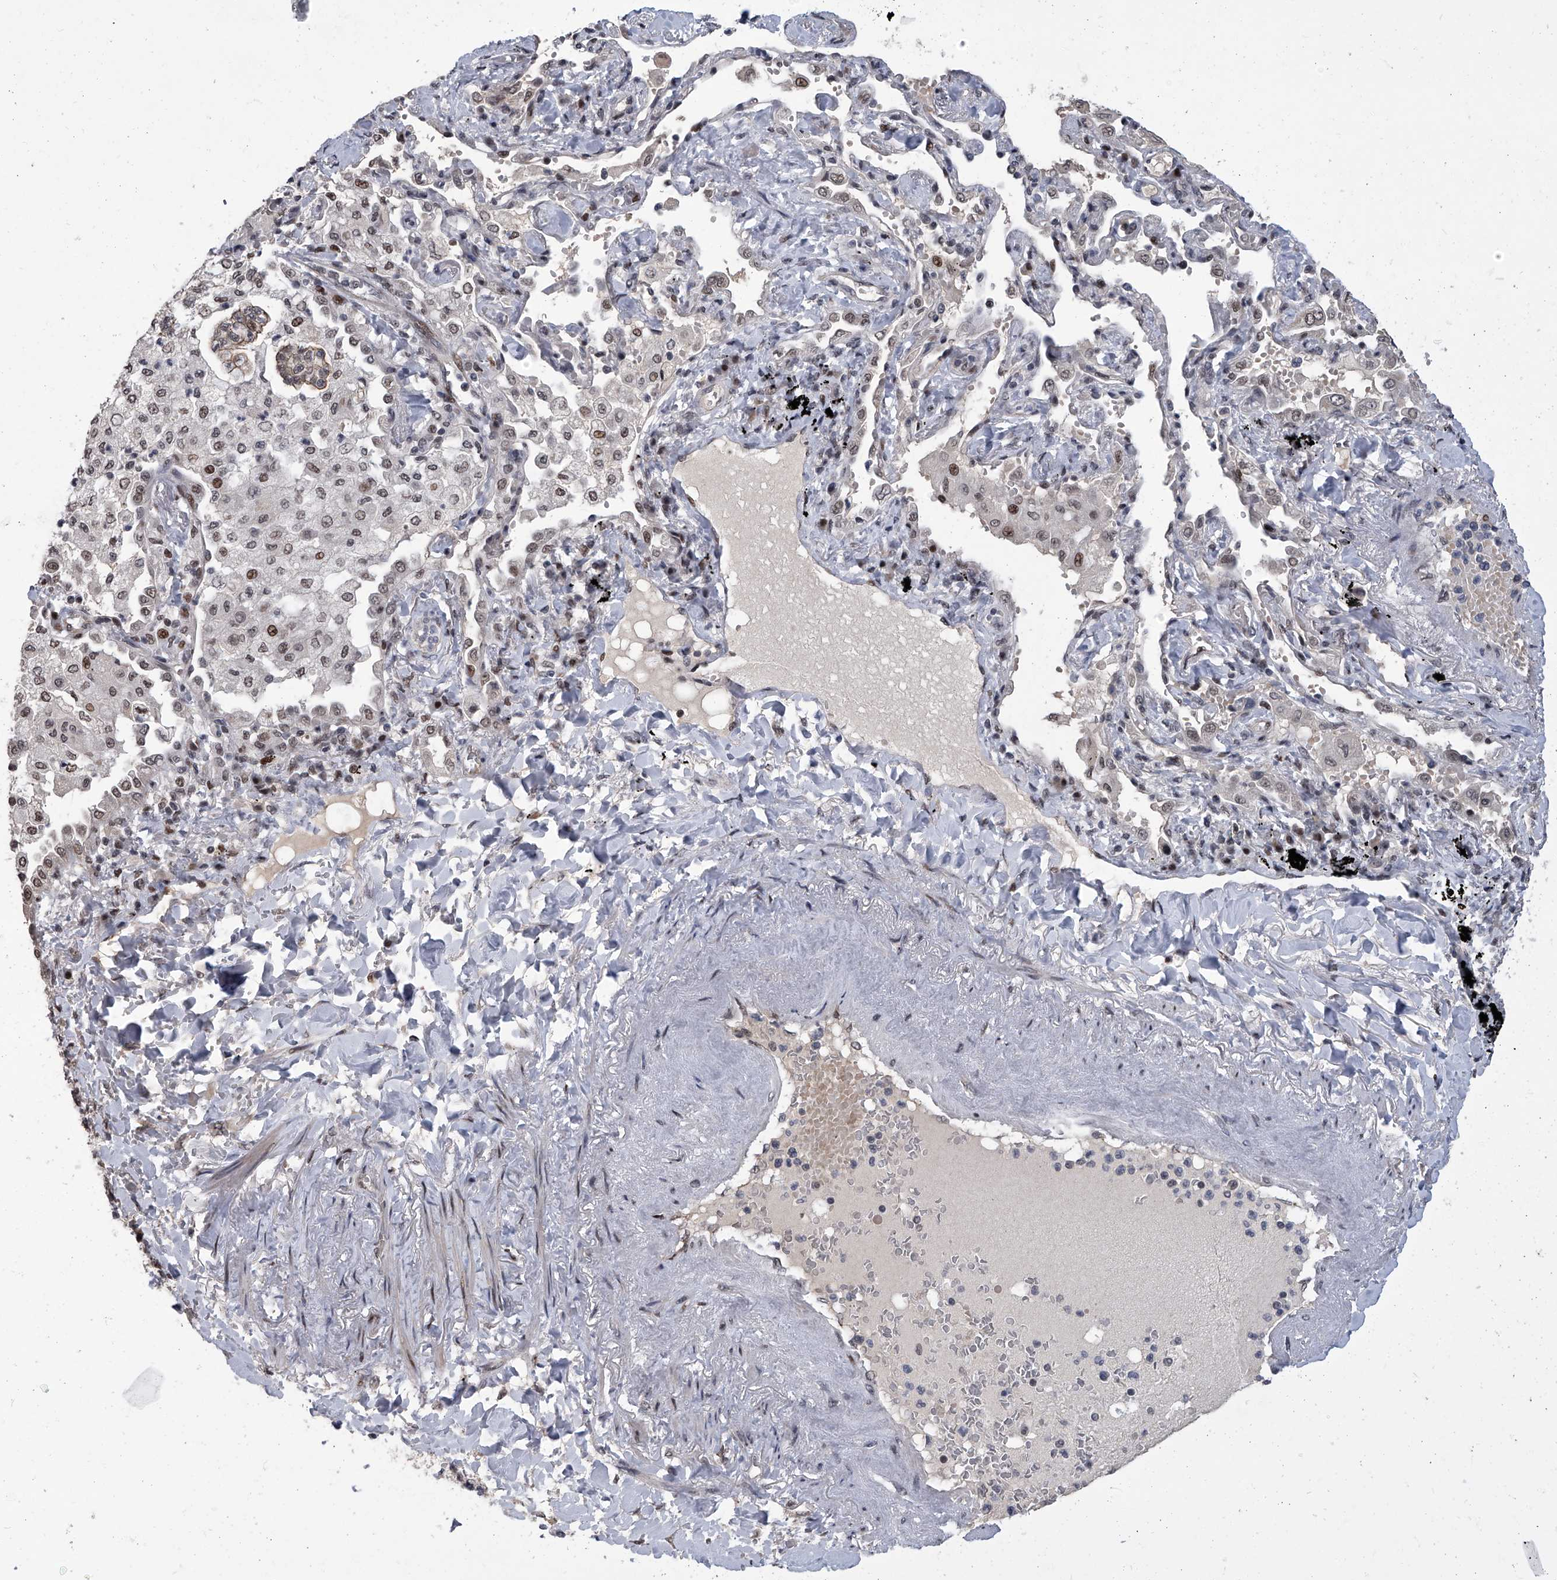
{"staining": {"intensity": "moderate", "quantity": "25%-75%", "location": "cytoplasmic/membranous,nuclear"}, "tissue": "bronchus", "cell_type": "Respiratory epithelial cells", "image_type": "normal", "snomed": [{"axis": "morphology", "description": "Normal tissue, NOS"}, {"axis": "morphology", "description": "Adenocarcinoma, NOS"}, {"axis": "topography", "description": "Bronchus"}, {"axis": "topography", "description": "Lung"}], "caption": "Protein staining of benign bronchus displays moderate cytoplasmic/membranous,nuclear positivity in approximately 25%-75% of respiratory epithelial cells.", "gene": "ZNF426", "patient": {"sex": "female", "age": 70}}